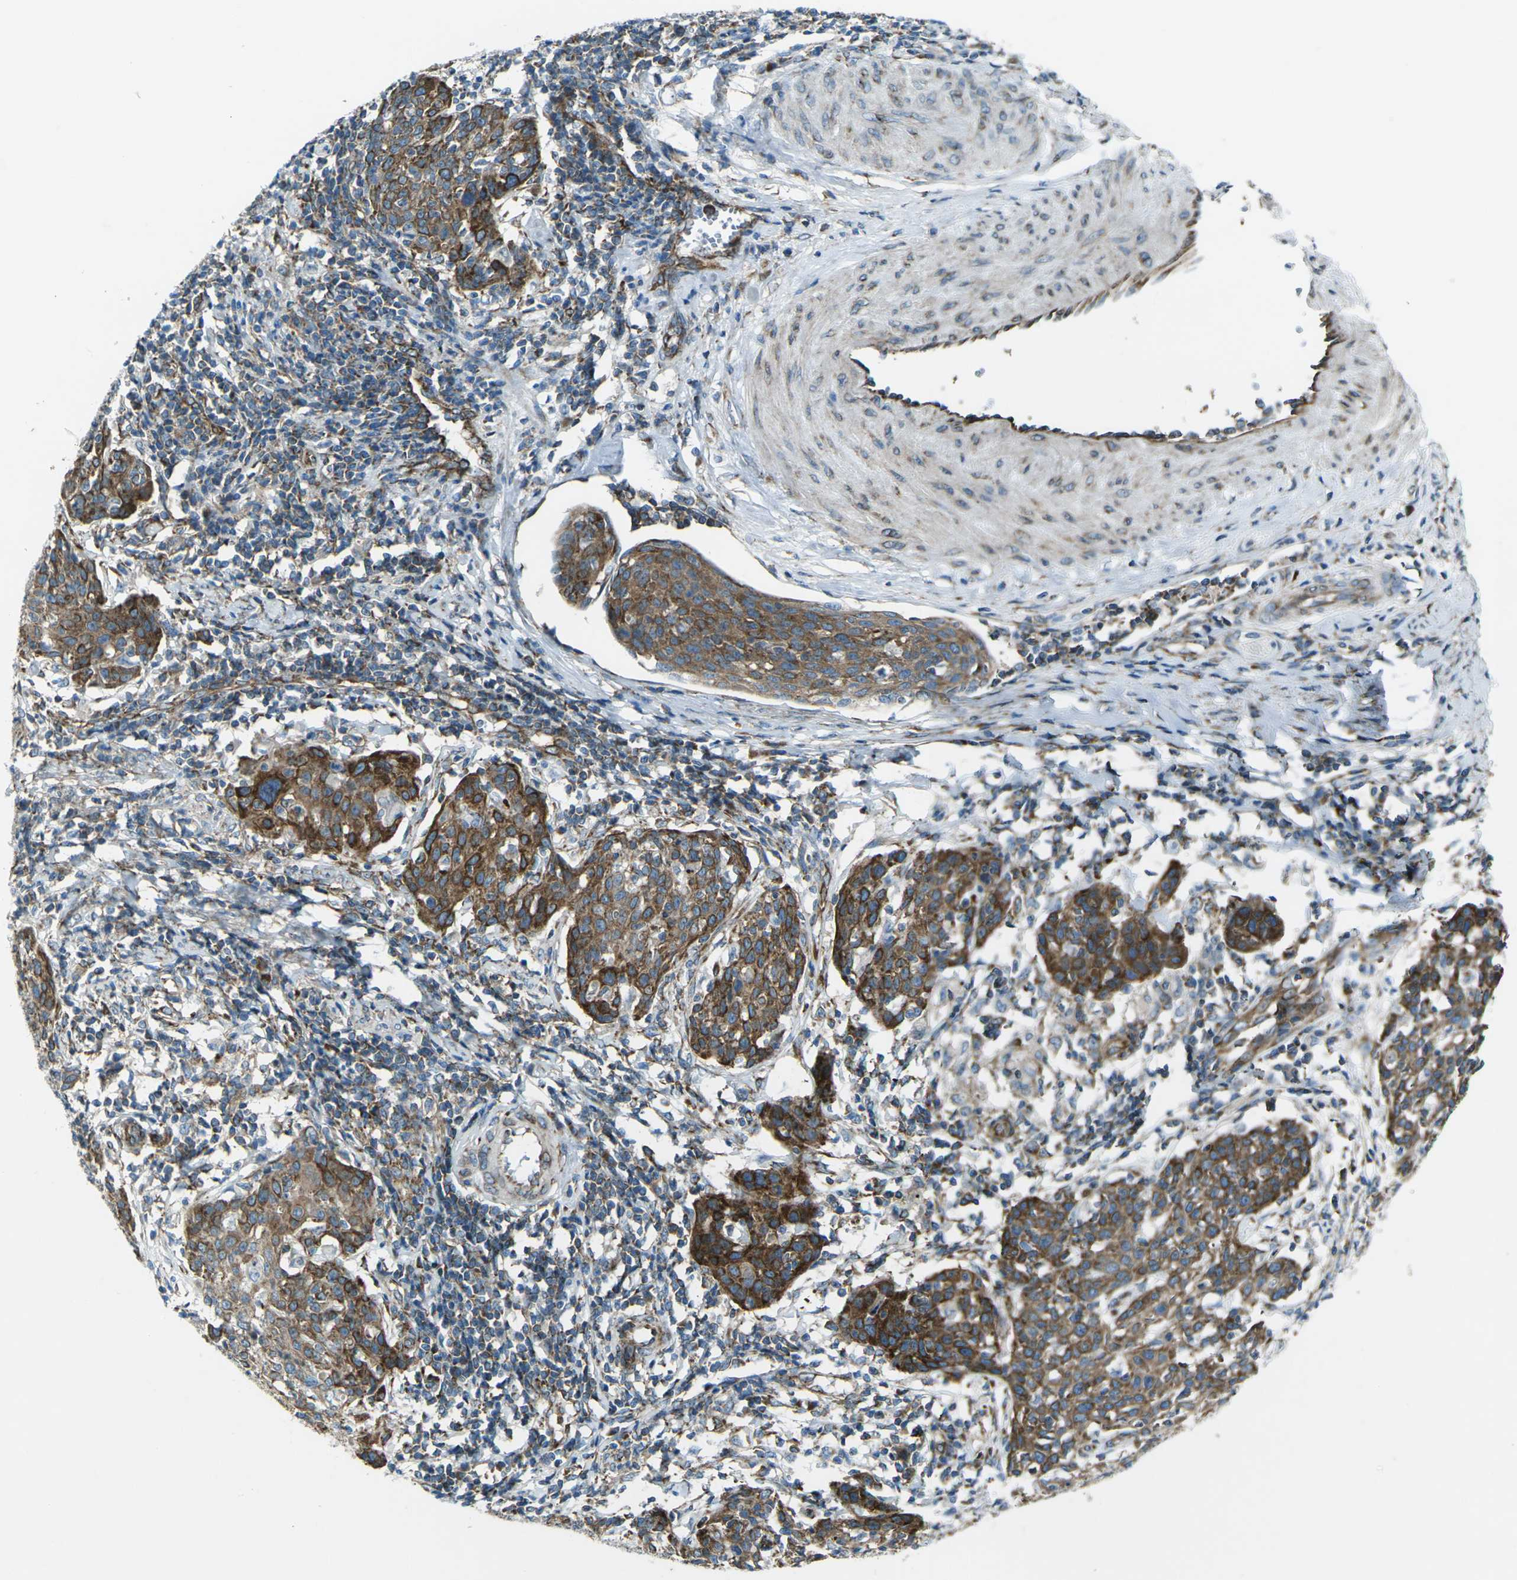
{"staining": {"intensity": "strong", "quantity": ">75%", "location": "cytoplasmic/membranous"}, "tissue": "cervical cancer", "cell_type": "Tumor cells", "image_type": "cancer", "snomed": [{"axis": "morphology", "description": "Squamous cell carcinoma, NOS"}, {"axis": "topography", "description": "Cervix"}], "caption": "A high amount of strong cytoplasmic/membranous positivity is seen in approximately >75% of tumor cells in squamous cell carcinoma (cervical) tissue.", "gene": "CELSR2", "patient": {"sex": "female", "age": 38}}